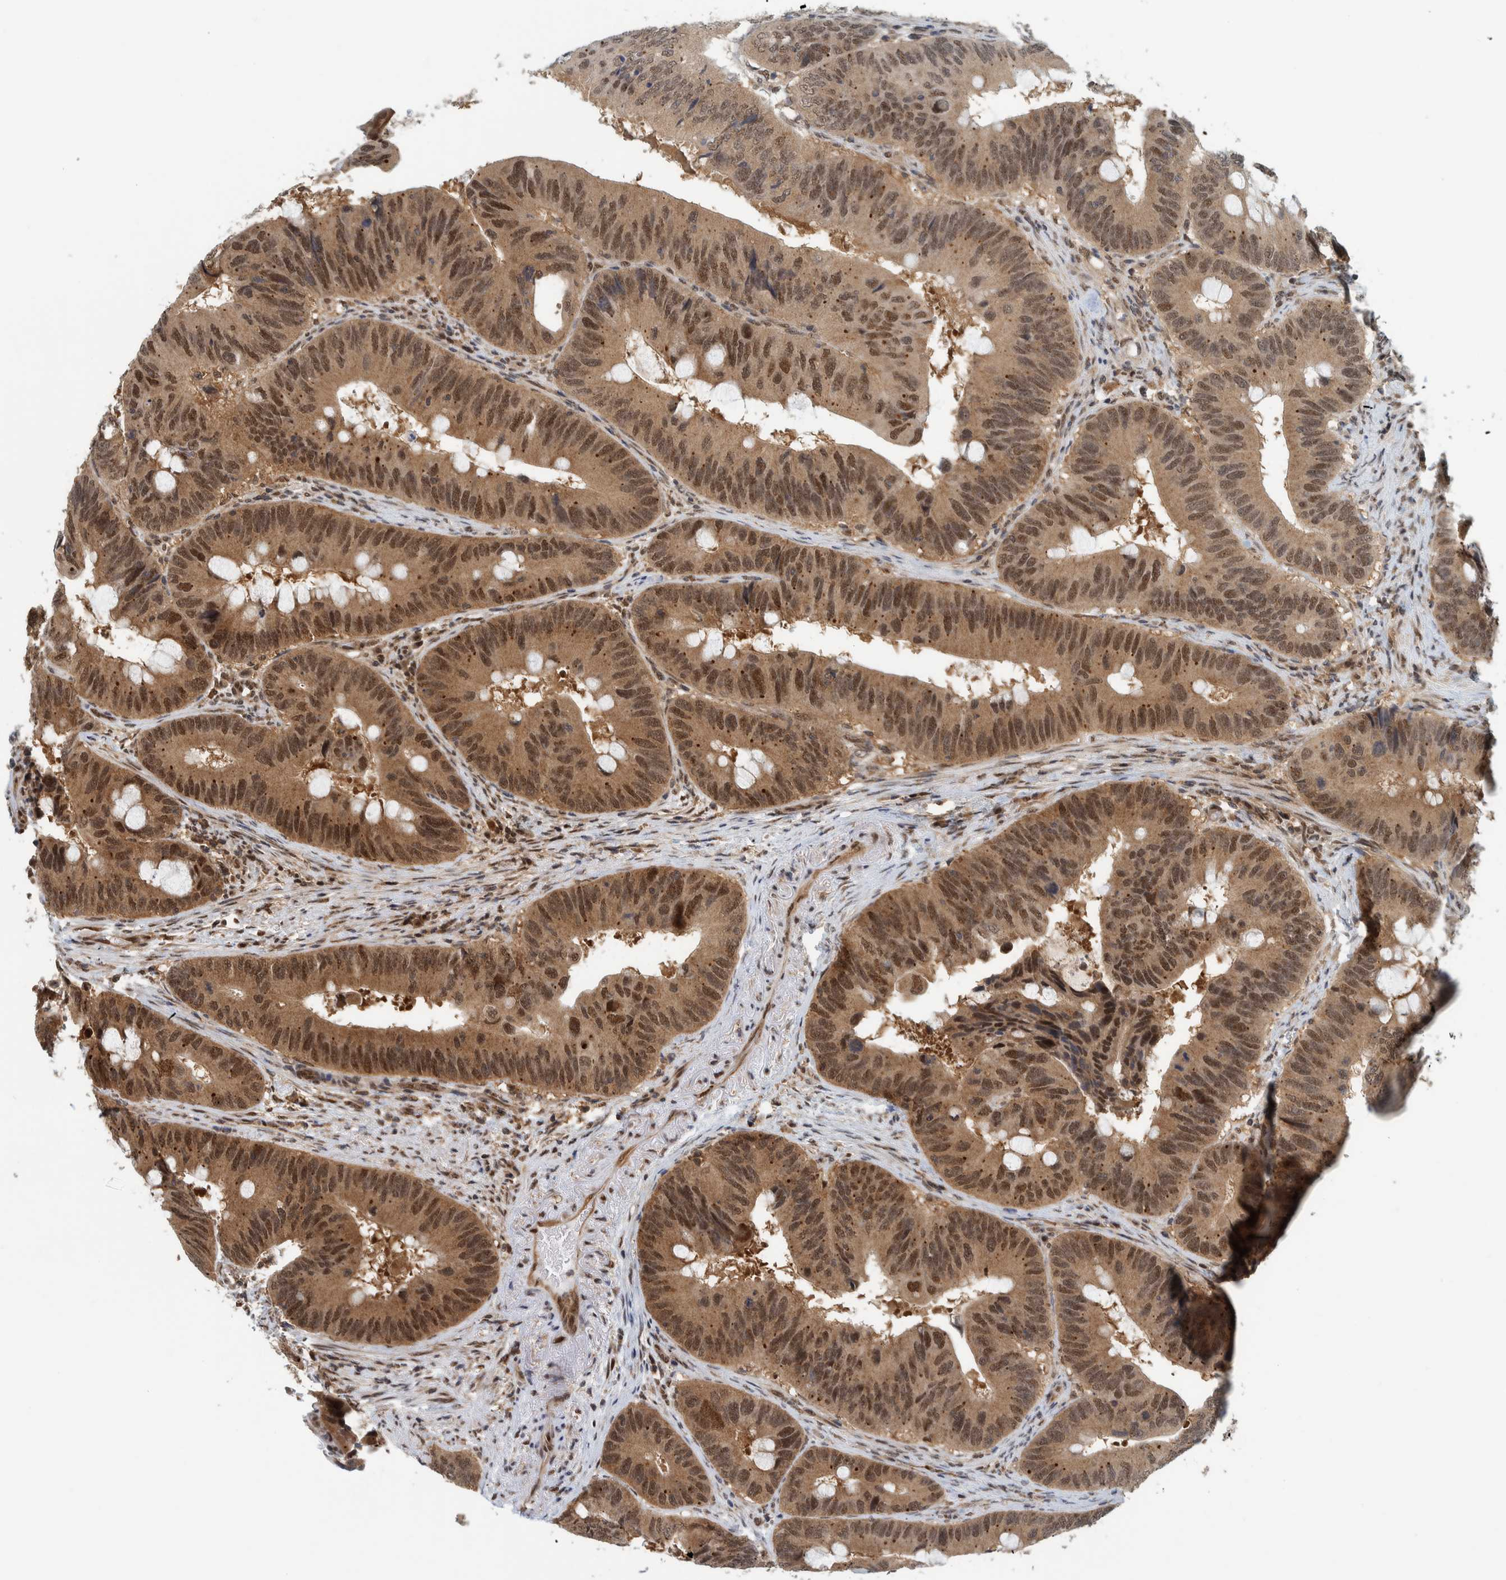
{"staining": {"intensity": "moderate", "quantity": ">75%", "location": "cytoplasmic/membranous,nuclear"}, "tissue": "colorectal cancer", "cell_type": "Tumor cells", "image_type": "cancer", "snomed": [{"axis": "morphology", "description": "Adenocarcinoma, NOS"}, {"axis": "topography", "description": "Colon"}], "caption": "Colorectal adenocarcinoma stained with a protein marker displays moderate staining in tumor cells.", "gene": "COPS3", "patient": {"sex": "male", "age": 71}}